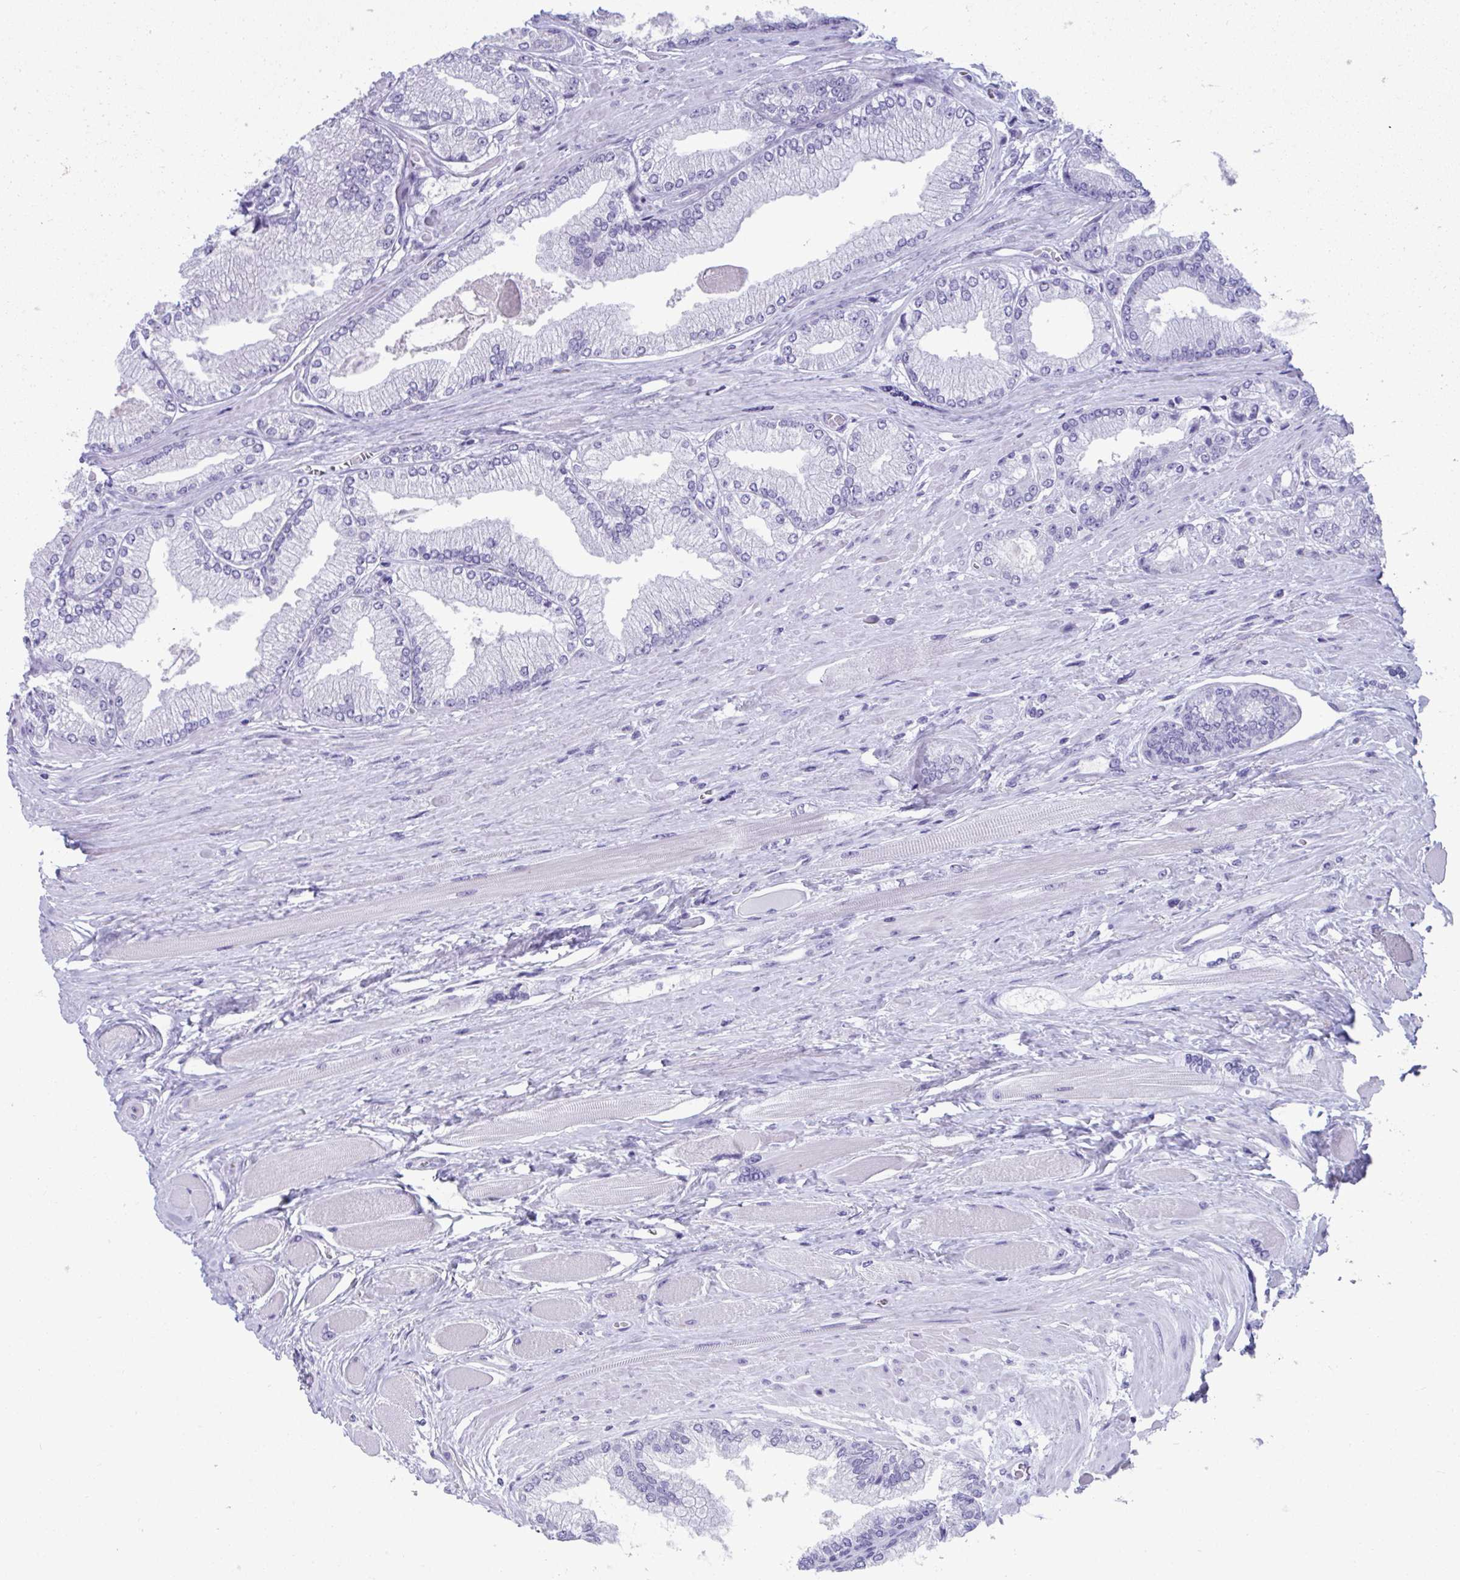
{"staining": {"intensity": "negative", "quantity": "none", "location": "none"}, "tissue": "prostate cancer", "cell_type": "Tumor cells", "image_type": "cancer", "snomed": [{"axis": "morphology", "description": "Adenocarcinoma, Low grade"}, {"axis": "topography", "description": "Prostate"}], "caption": "Tumor cells are negative for brown protein staining in low-grade adenocarcinoma (prostate).", "gene": "PSCA", "patient": {"sex": "male", "age": 67}}